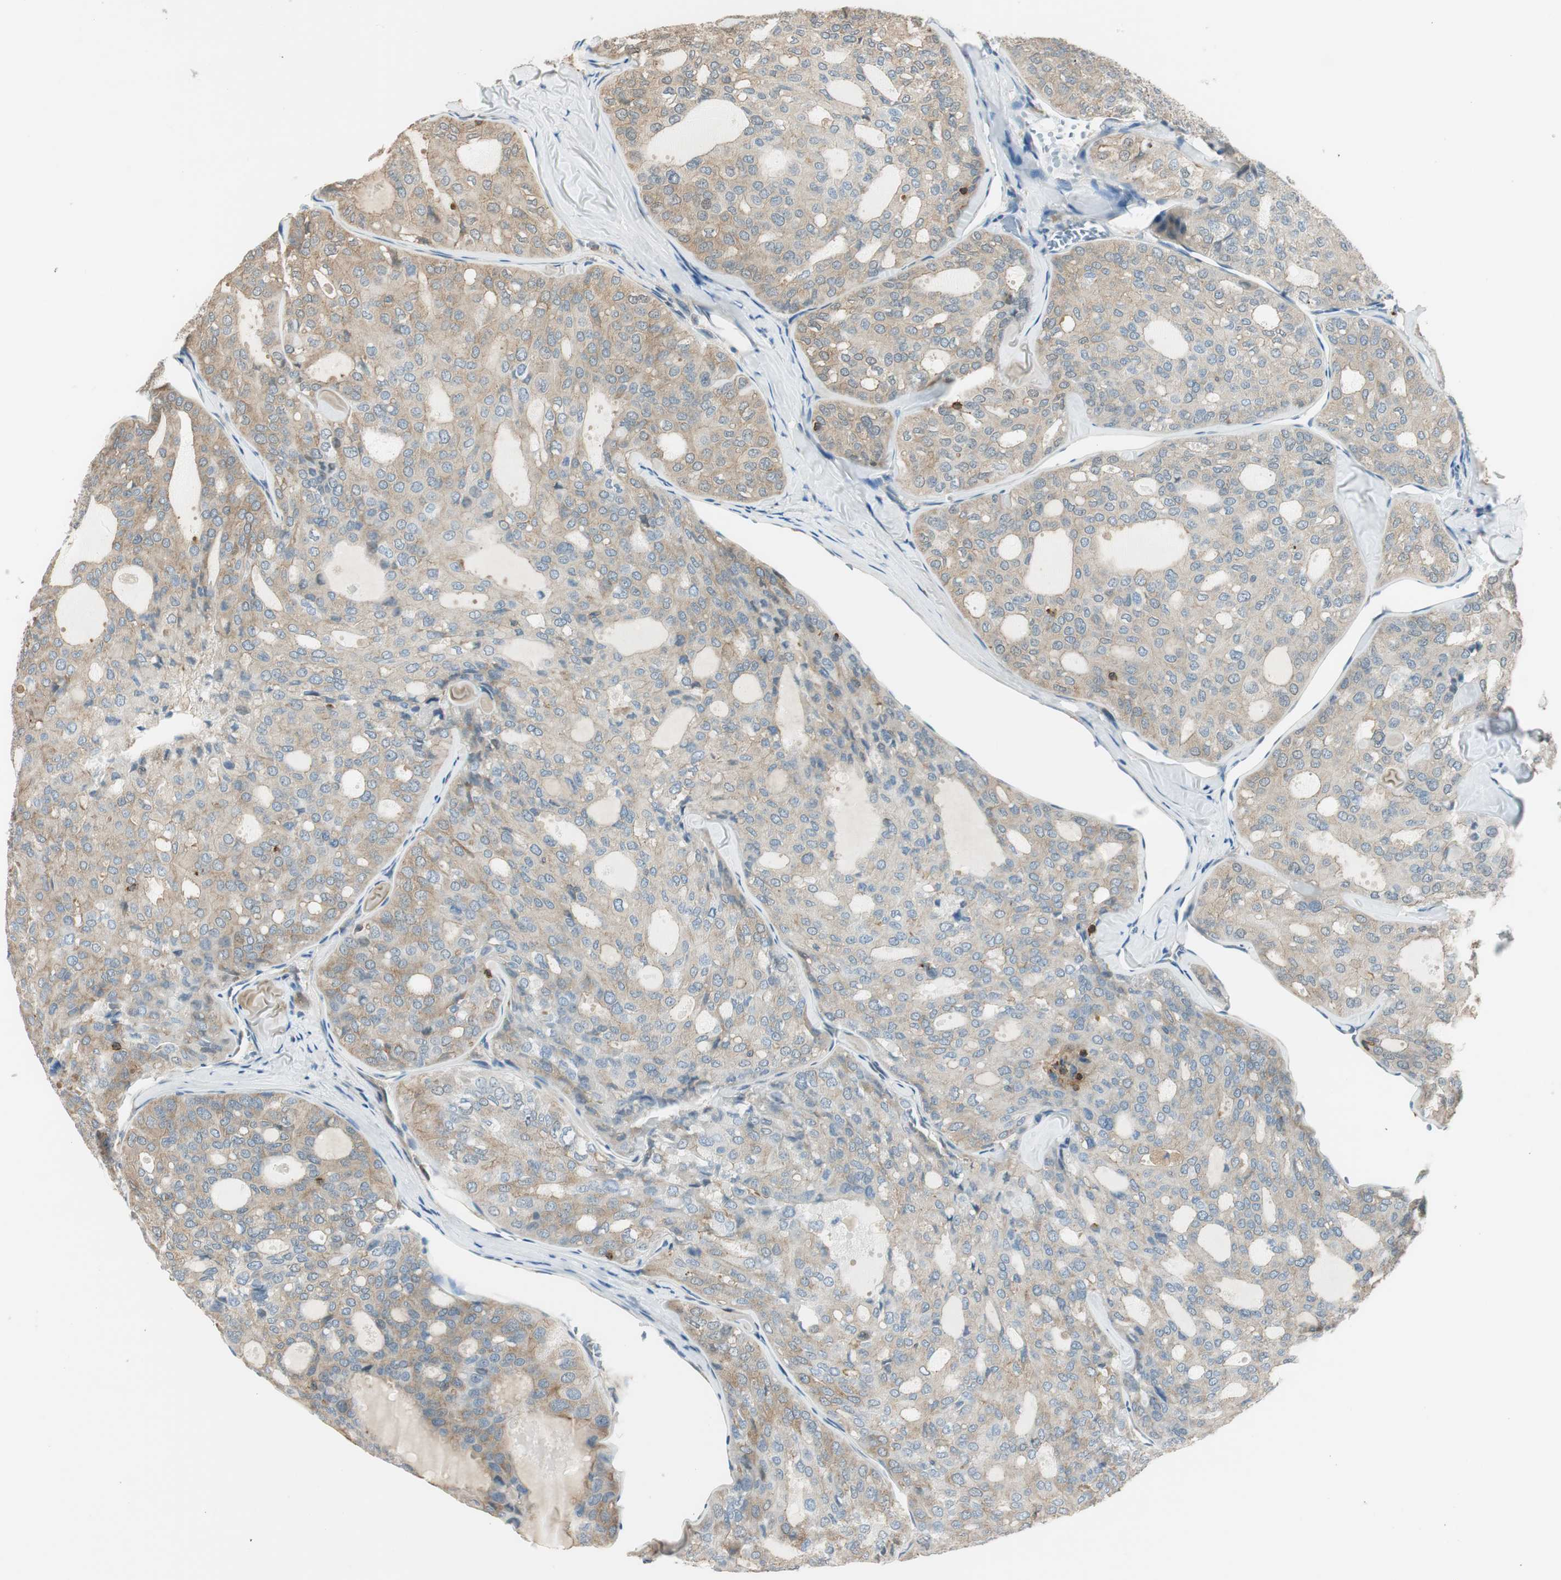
{"staining": {"intensity": "weak", "quantity": ">75%", "location": "cytoplasmic/membranous"}, "tissue": "thyroid cancer", "cell_type": "Tumor cells", "image_type": "cancer", "snomed": [{"axis": "morphology", "description": "Follicular adenoma carcinoma, NOS"}, {"axis": "topography", "description": "Thyroid gland"}], "caption": "An immunohistochemistry photomicrograph of neoplastic tissue is shown. Protein staining in brown labels weak cytoplasmic/membranous positivity in follicular adenoma carcinoma (thyroid) within tumor cells.", "gene": "PI4K2B", "patient": {"sex": "male", "age": 75}}